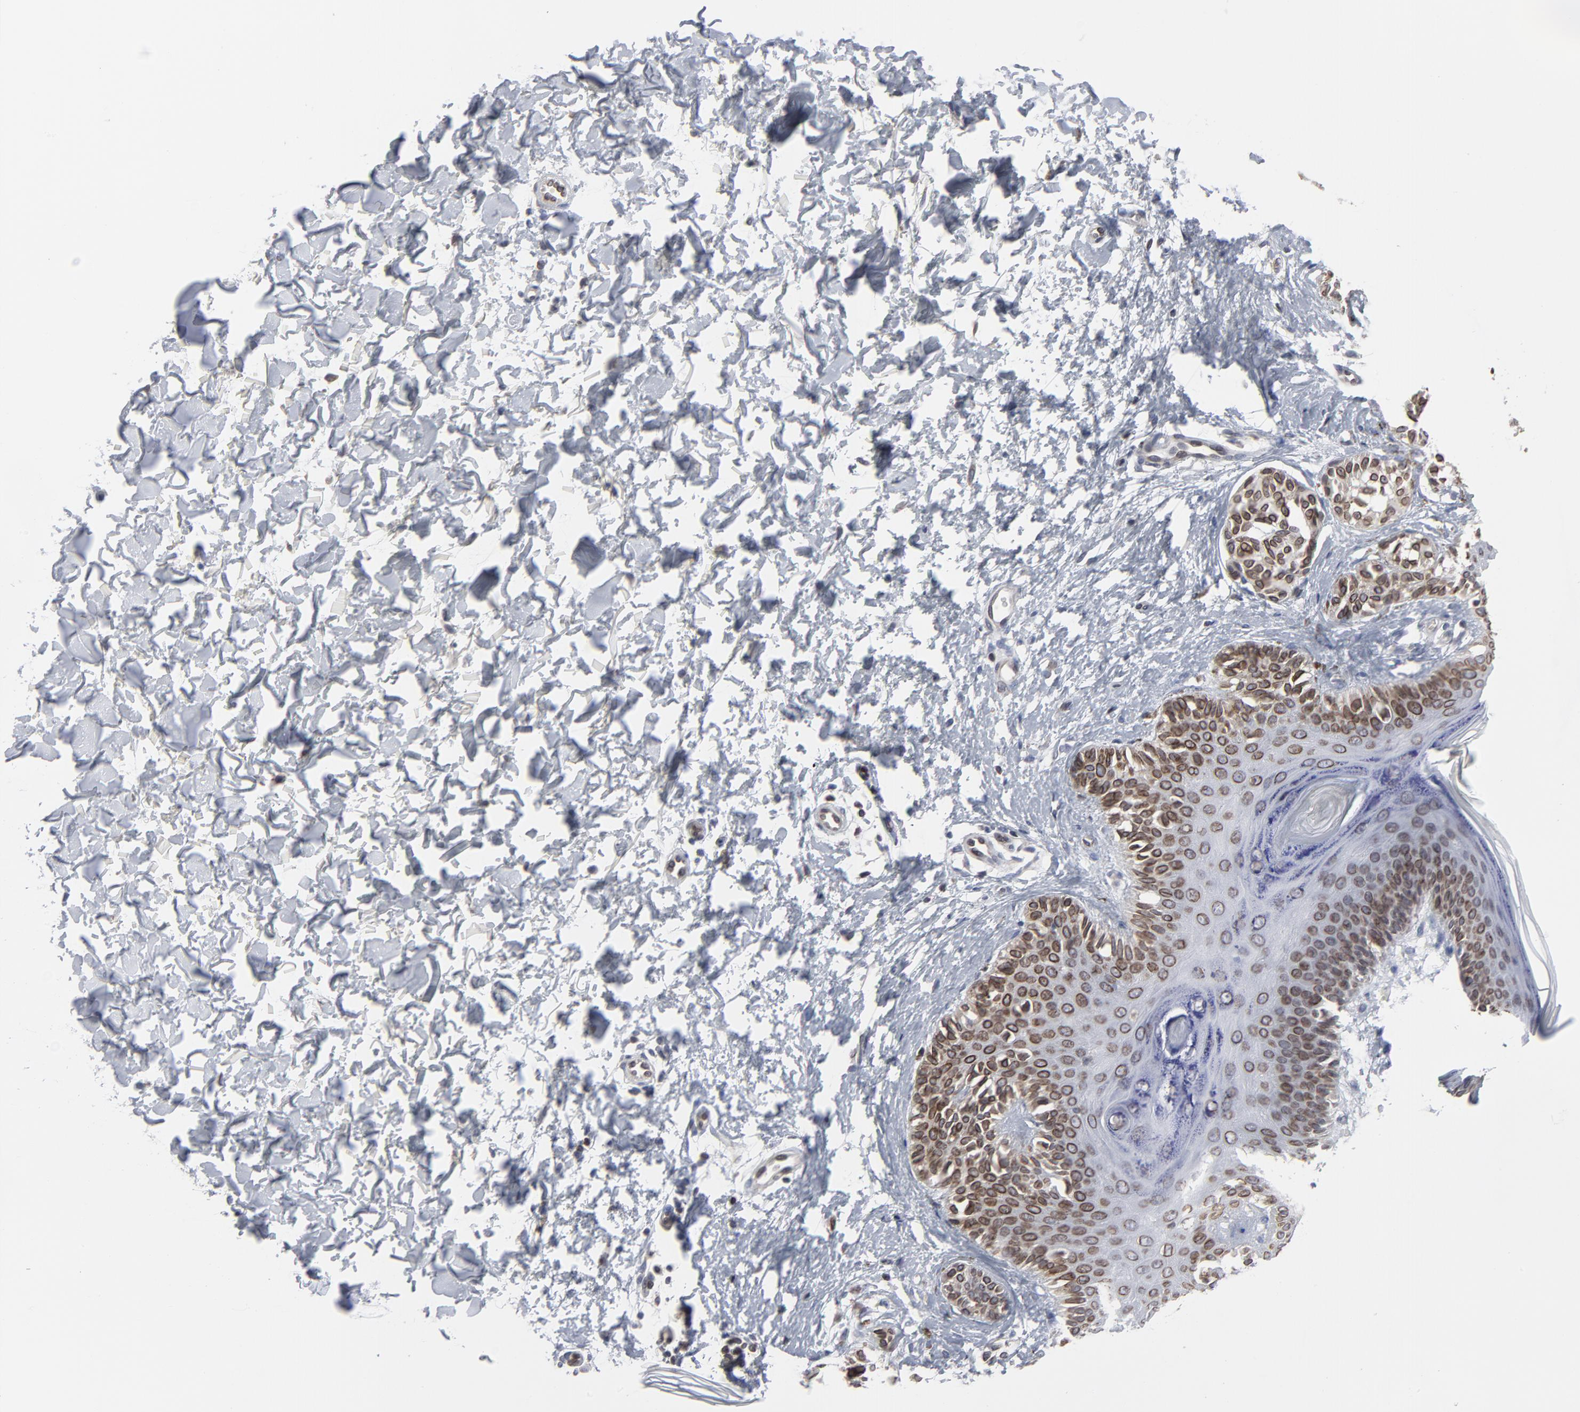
{"staining": {"intensity": "moderate", "quantity": ">75%", "location": "cytoplasmic/membranous,nuclear"}, "tissue": "melanoma", "cell_type": "Tumor cells", "image_type": "cancer", "snomed": [{"axis": "morphology", "description": "Normal tissue, NOS"}, {"axis": "morphology", "description": "Malignant melanoma, NOS"}, {"axis": "topography", "description": "Skin"}], "caption": "High-magnification brightfield microscopy of malignant melanoma stained with DAB (brown) and counterstained with hematoxylin (blue). tumor cells exhibit moderate cytoplasmic/membranous and nuclear expression is seen in about>75% of cells.", "gene": "SYNE2", "patient": {"sex": "male", "age": 83}}